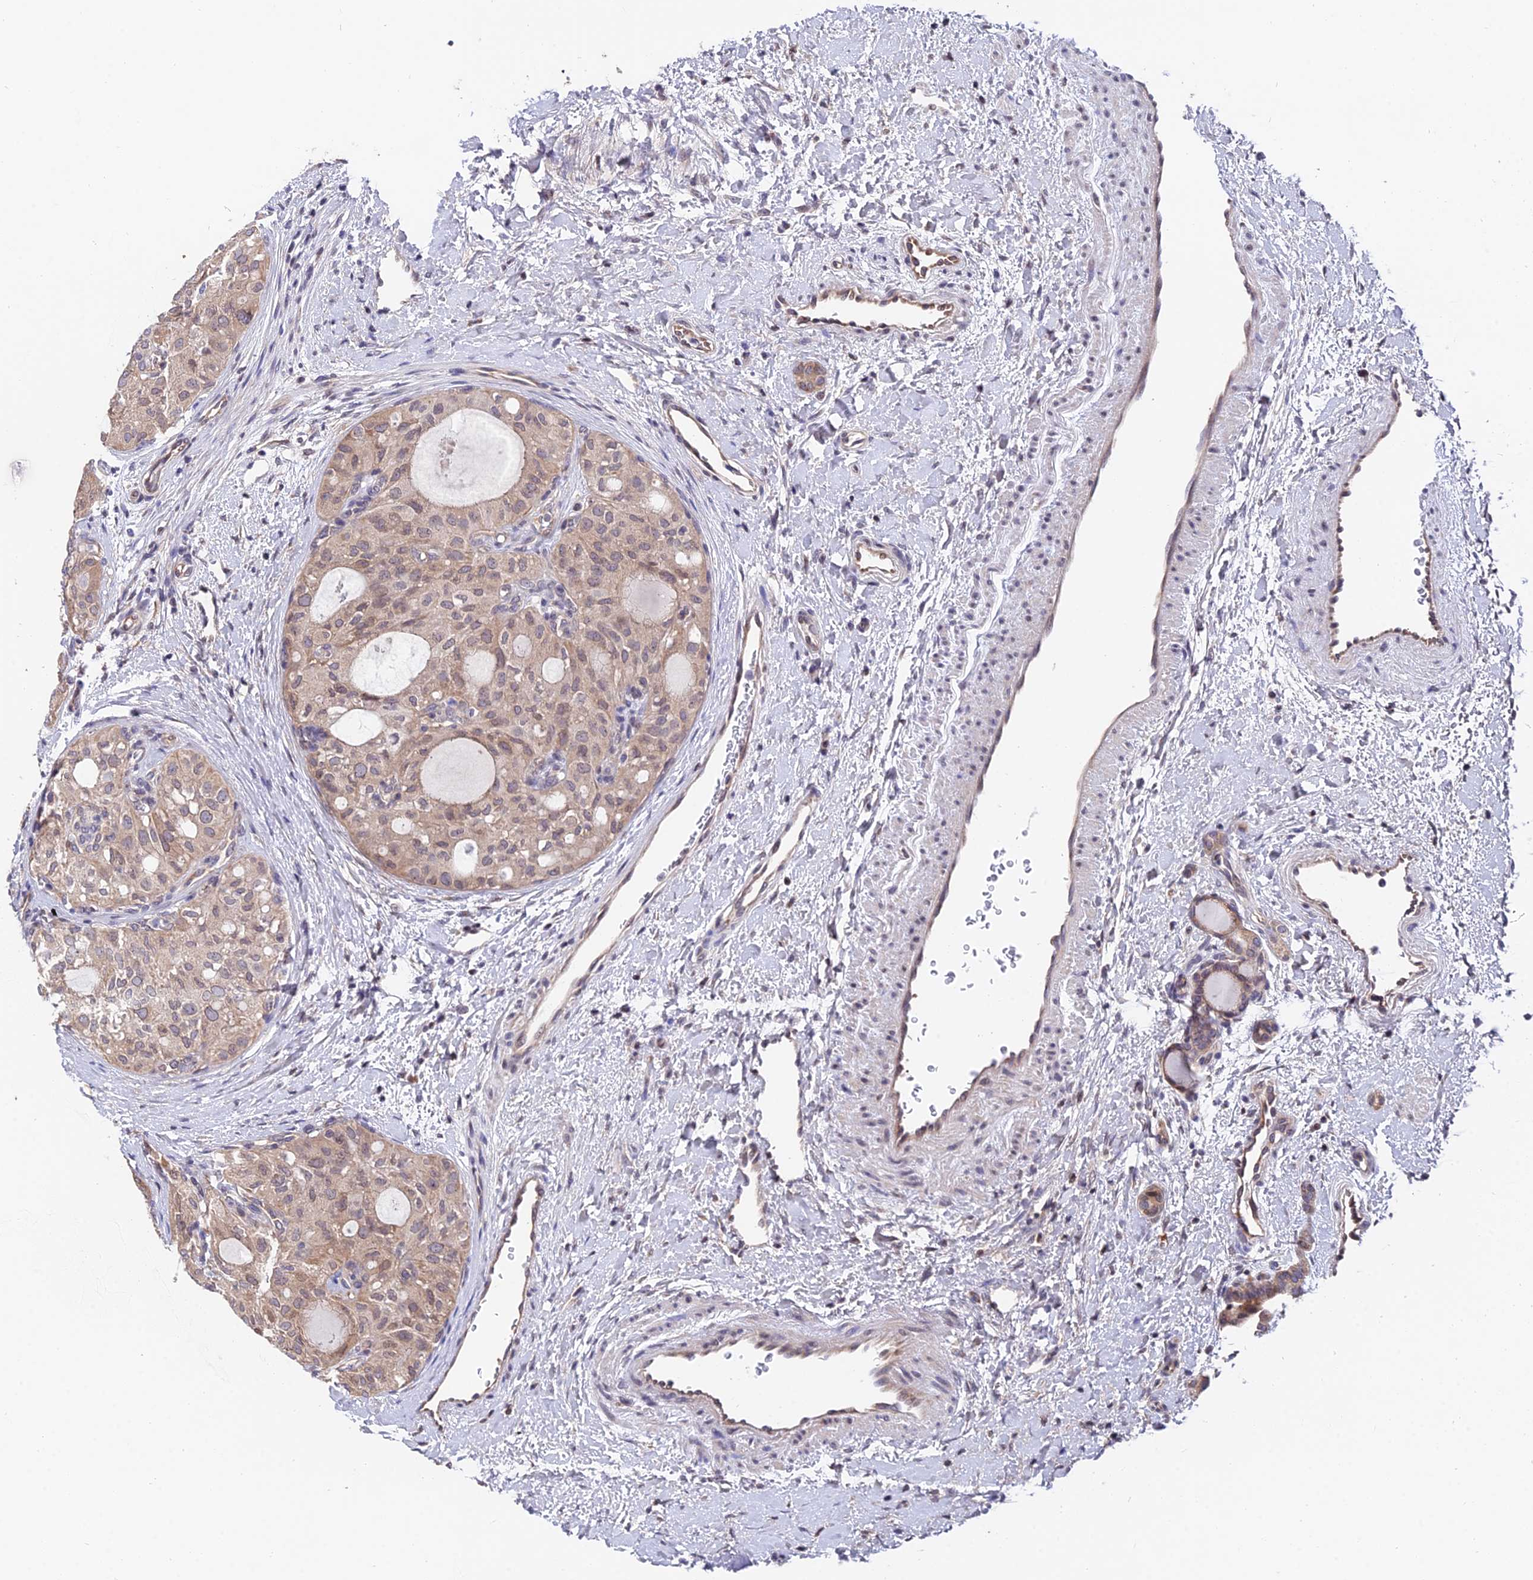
{"staining": {"intensity": "weak", "quantity": ">75%", "location": "cytoplasmic/membranous,nuclear"}, "tissue": "thyroid cancer", "cell_type": "Tumor cells", "image_type": "cancer", "snomed": [{"axis": "morphology", "description": "Follicular adenoma carcinoma, NOS"}, {"axis": "topography", "description": "Thyroid gland"}], "caption": "Thyroid cancer stained with DAB immunohistochemistry (IHC) demonstrates low levels of weak cytoplasmic/membranous and nuclear staining in about >75% of tumor cells.", "gene": "INPP4A", "patient": {"sex": "male", "age": 75}}